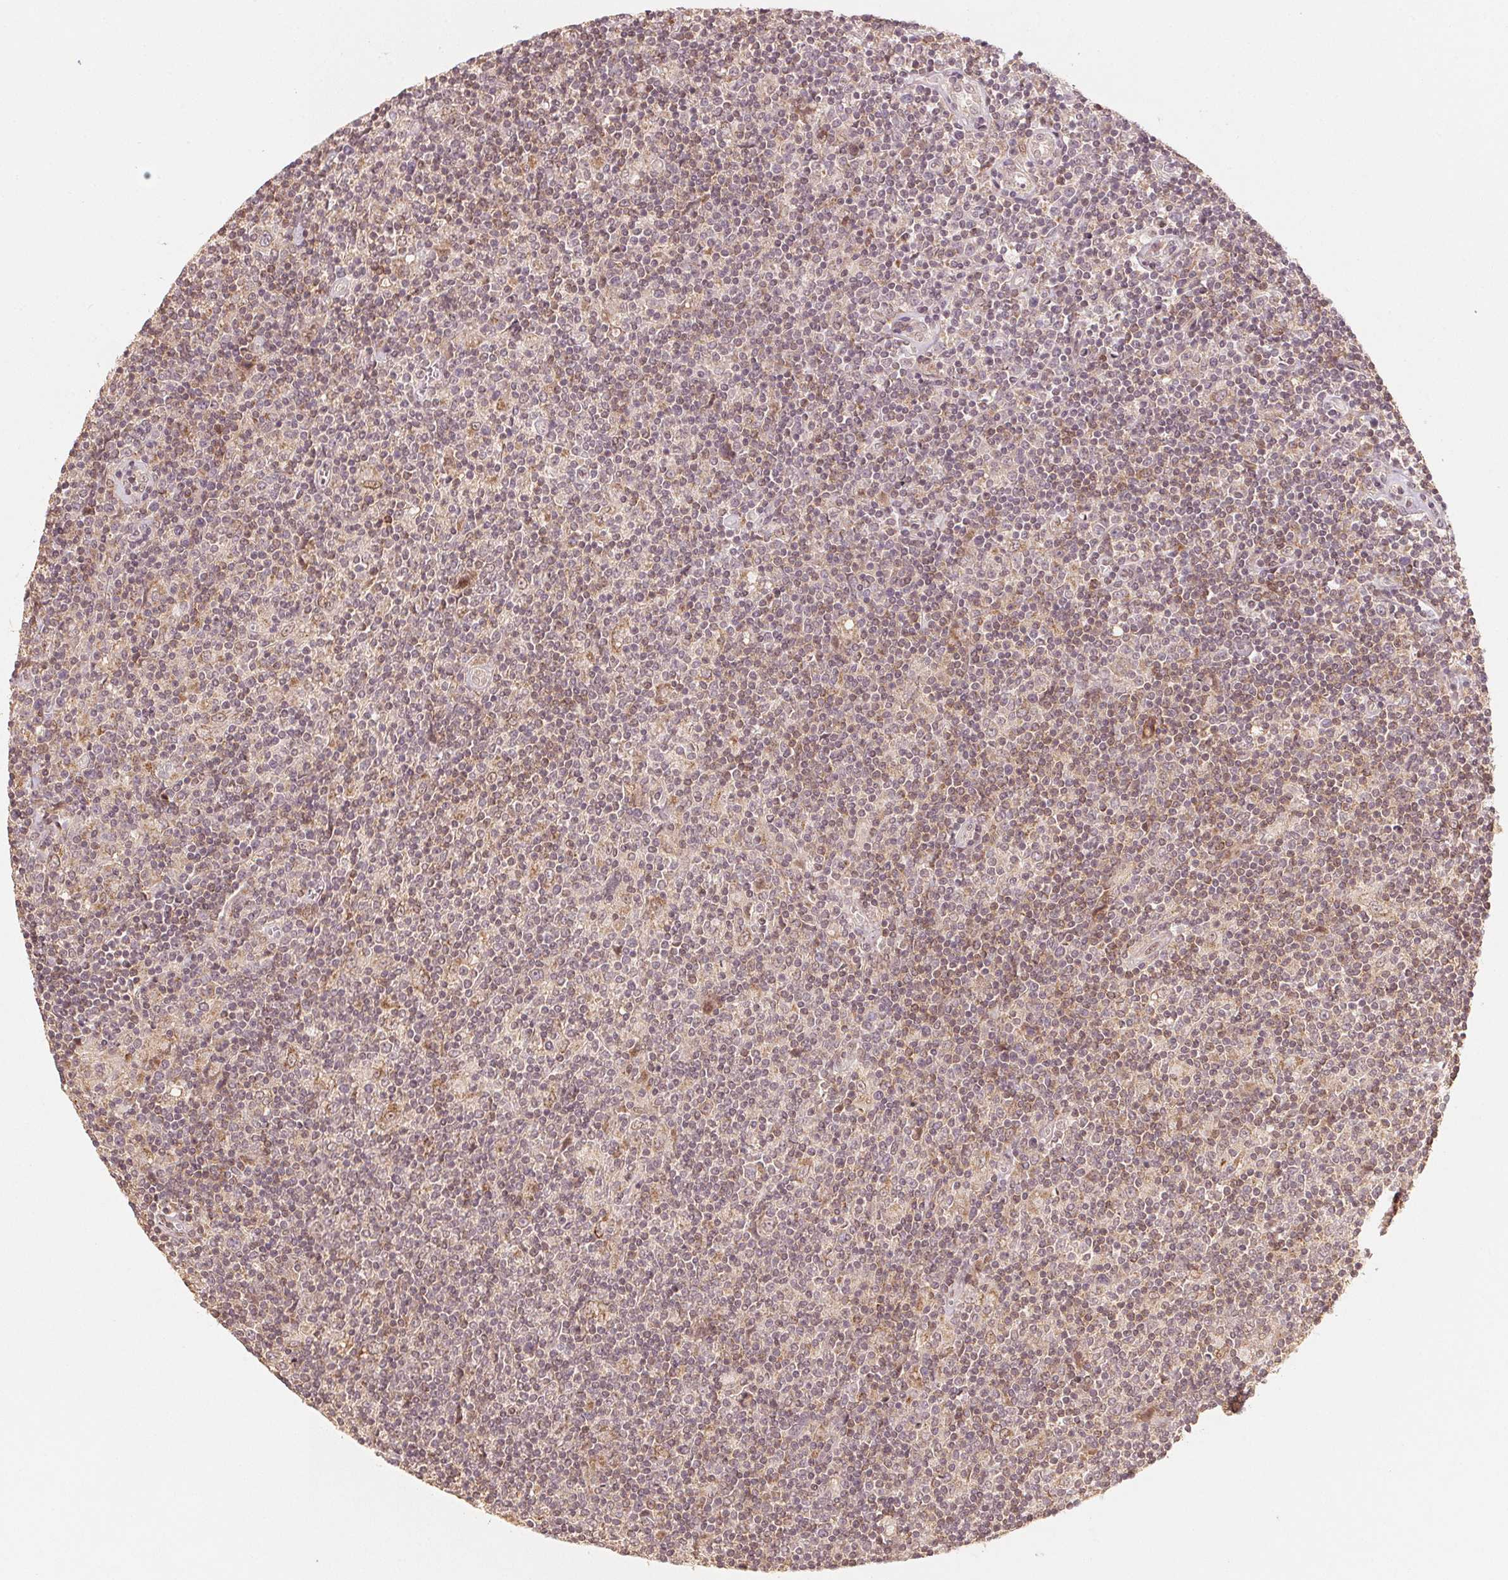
{"staining": {"intensity": "weak", "quantity": "25%-75%", "location": "cytoplasmic/membranous"}, "tissue": "lymphoma", "cell_type": "Tumor cells", "image_type": "cancer", "snomed": [{"axis": "morphology", "description": "Hodgkin's disease, NOS"}, {"axis": "topography", "description": "Lymph node"}], "caption": "Human Hodgkin's disease stained for a protein (brown) displays weak cytoplasmic/membranous positive expression in approximately 25%-75% of tumor cells.", "gene": "C2orf73", "patient": {"sex": "male", "age": 40}}